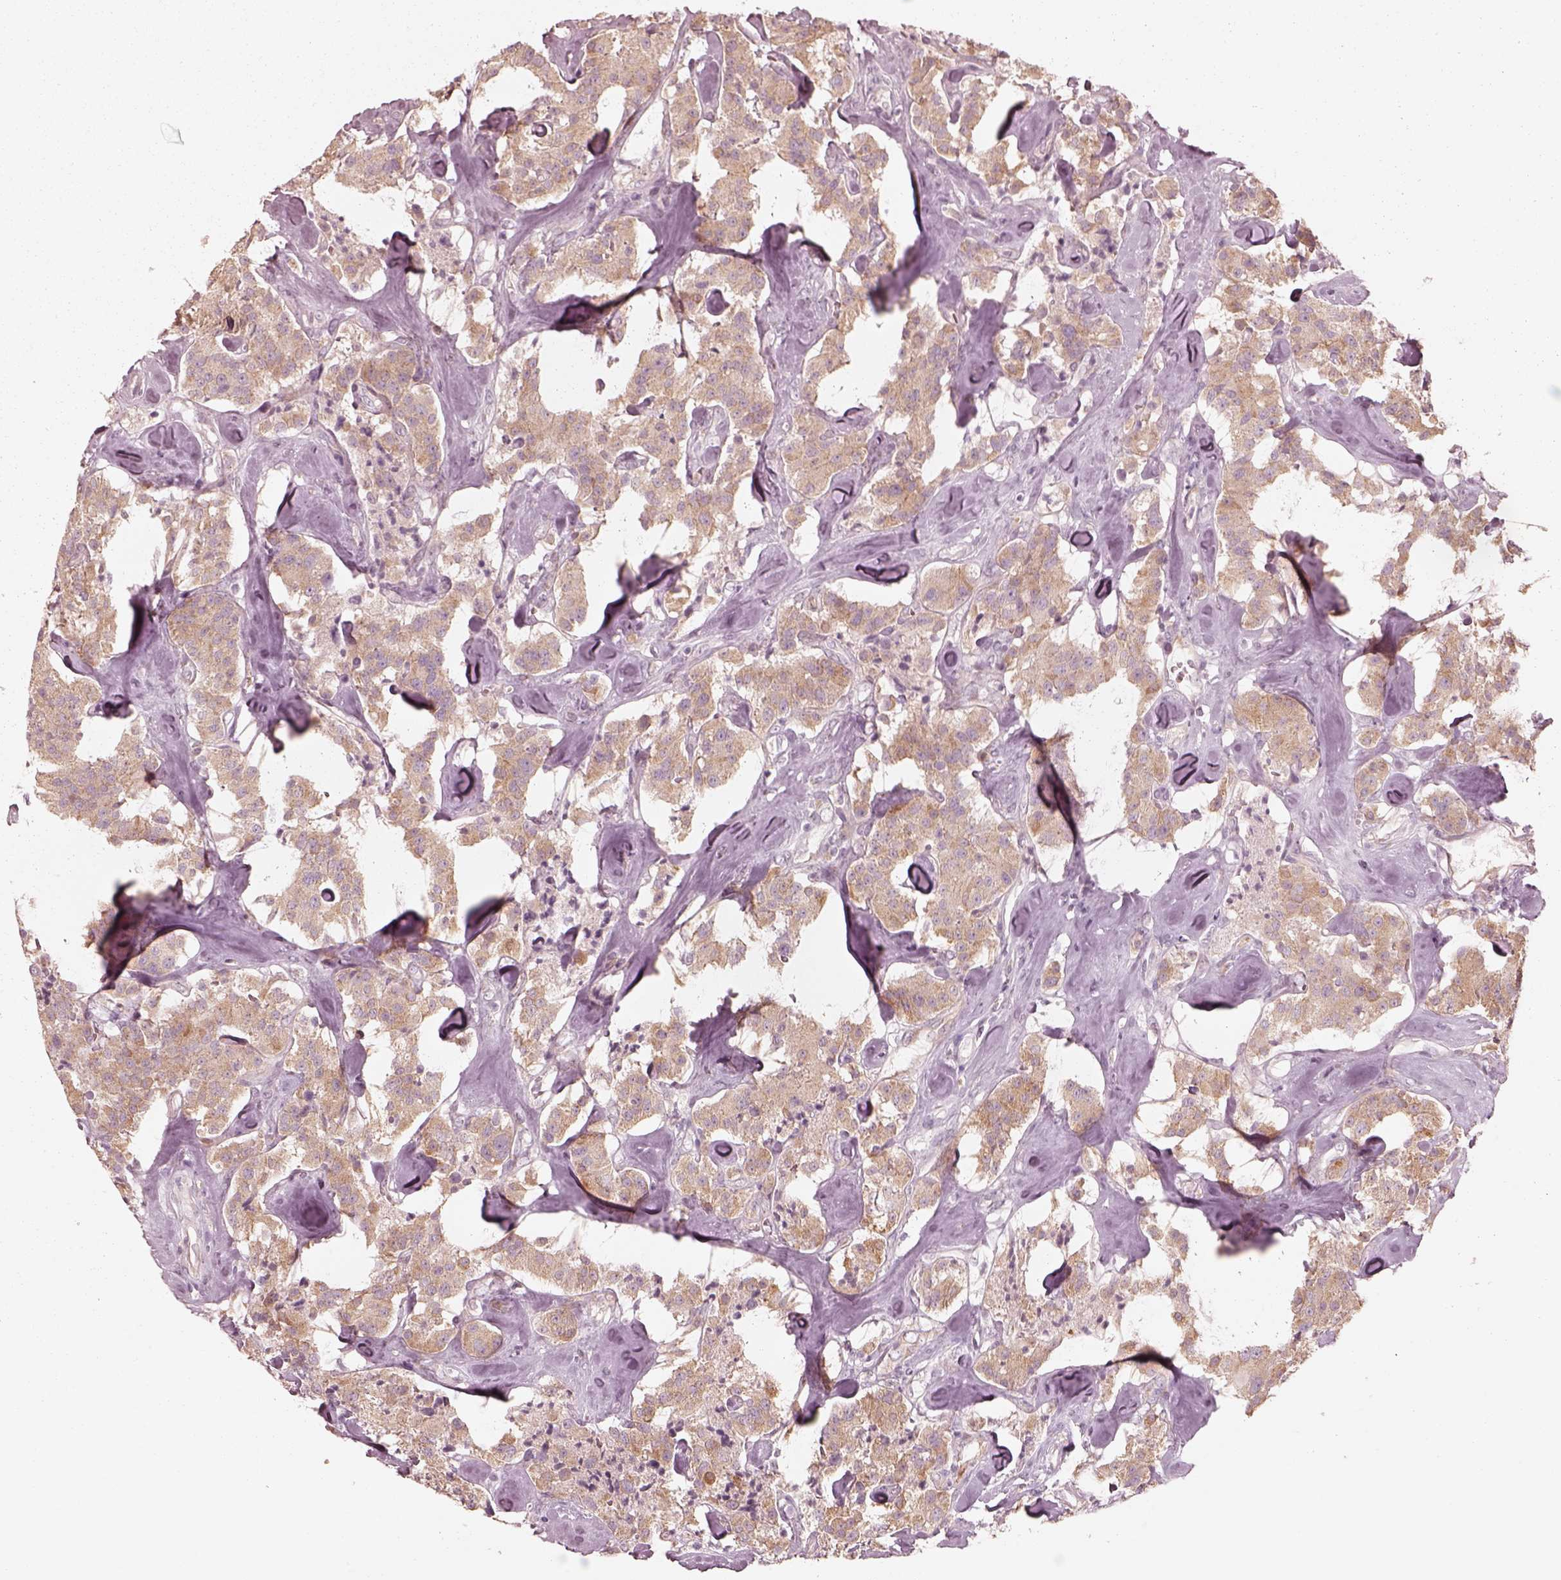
{"staining": {"intensity": "weak", "quantity": "25%-75%", "location": "cytoplasmic/membranous"}, "tissue": "carcinoid", "cell_type": "Tumor cells", "image_type": "cancer", "snomed": [{"axis": "morphology", "description": "Carcinoid, malignant, NOS"}, {"axis": "topography", "description": "Pancreas"}], "caption": "Human carcinoid (malignant) stained with a brown dye displays weak cytoplasmic/membranous positive positivity in about 25%-75% of tumor cells.", "gene": "RAB3C", "patient": {"sex": "male", "age": 41}}